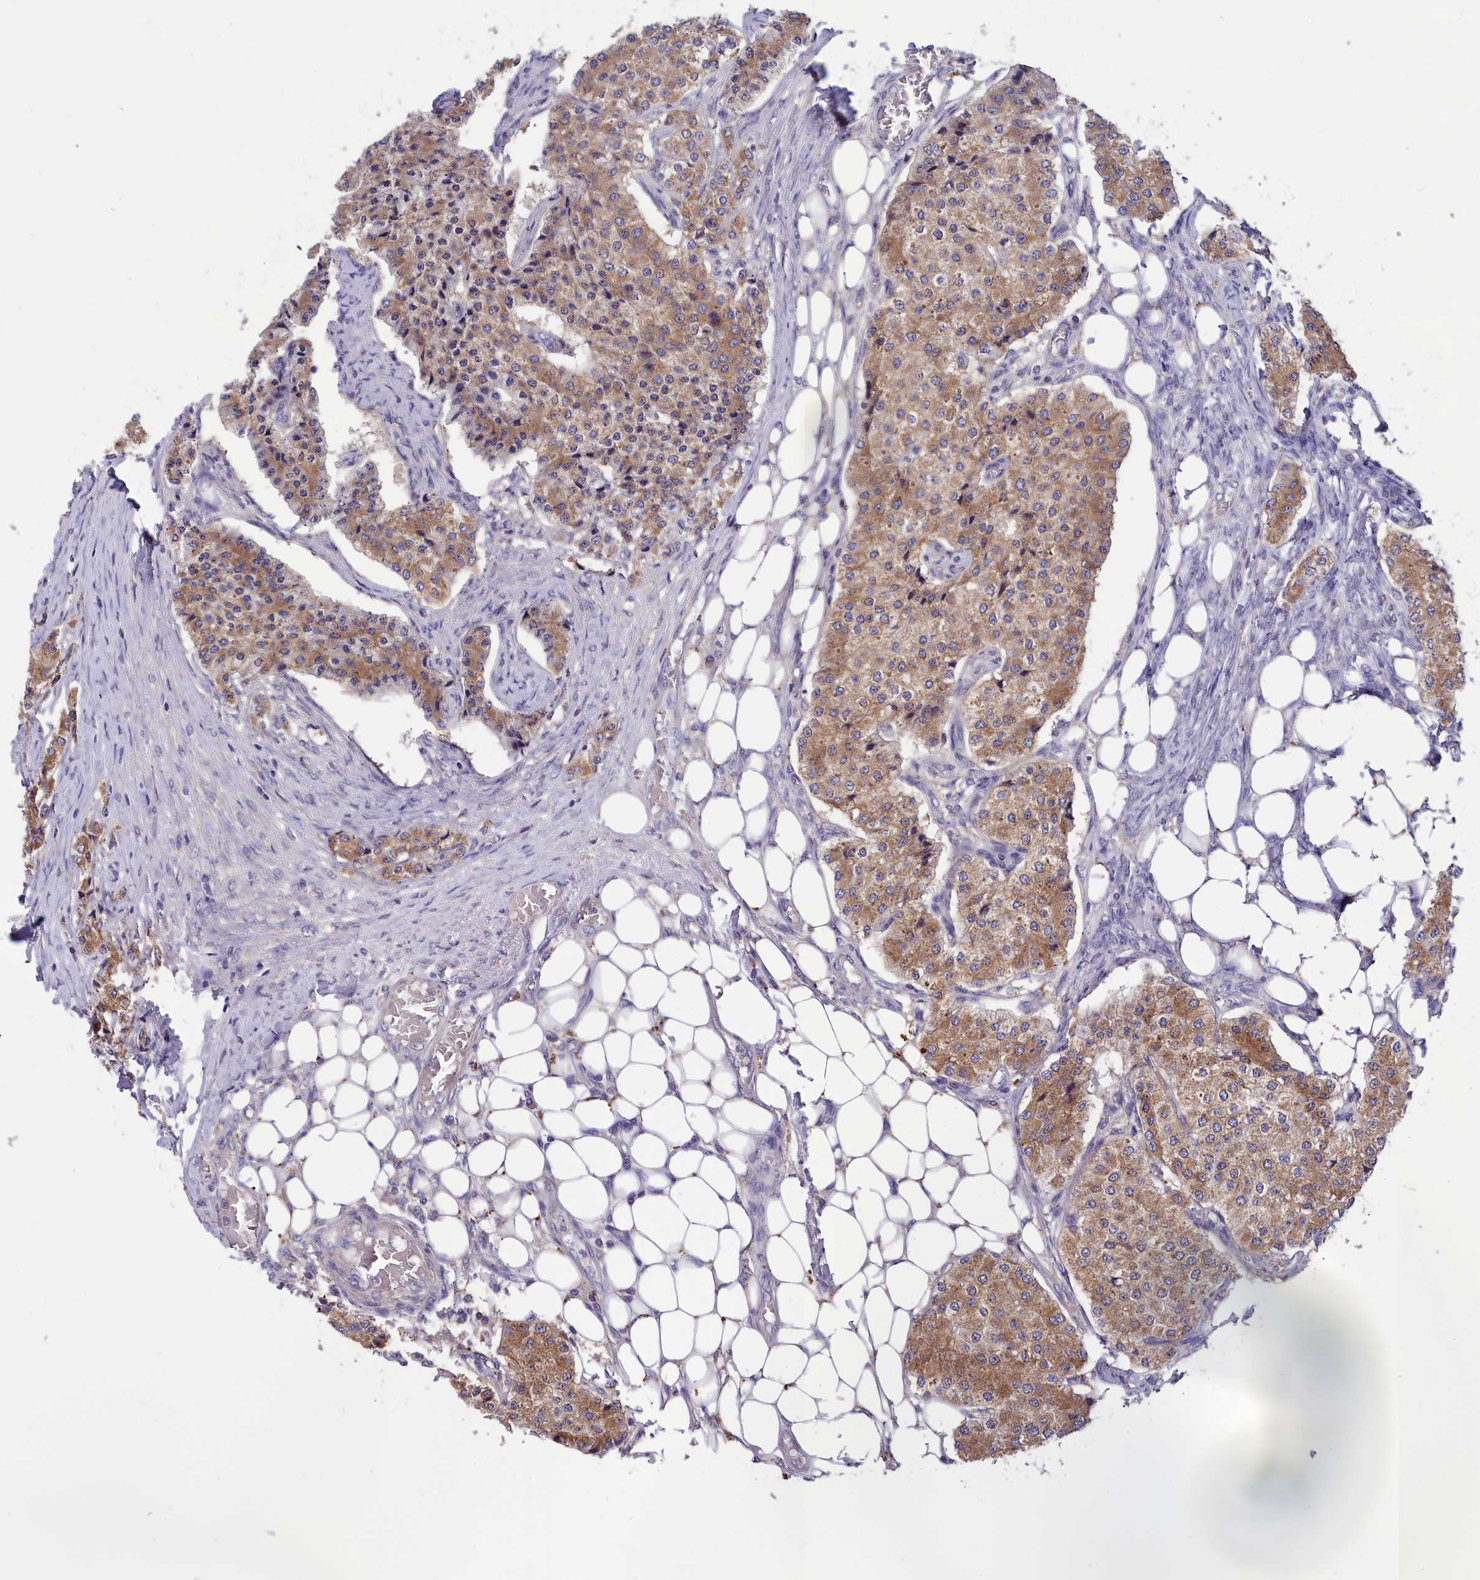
{"staining": {"intensity": "moderate", "quantity": ">75%", "location": "cytoplasmic/membranous"}, "tissue": "carcinoid", "cell_type": "Tumor cells", "image_type": "cancer", "snomed": [{"axis": "morphology", "description": "Carcinoid, malignant, NOS"}, {"axis": "topography", "description": "Colon"}], "caption": "Protein expression analysis of carcinoid reveals moderate cytoplasmic/membranous staining in approximately >75% of tumor cells.", "gene": "AMDHD2", "patient": {"sex": "female", "age": 52}}